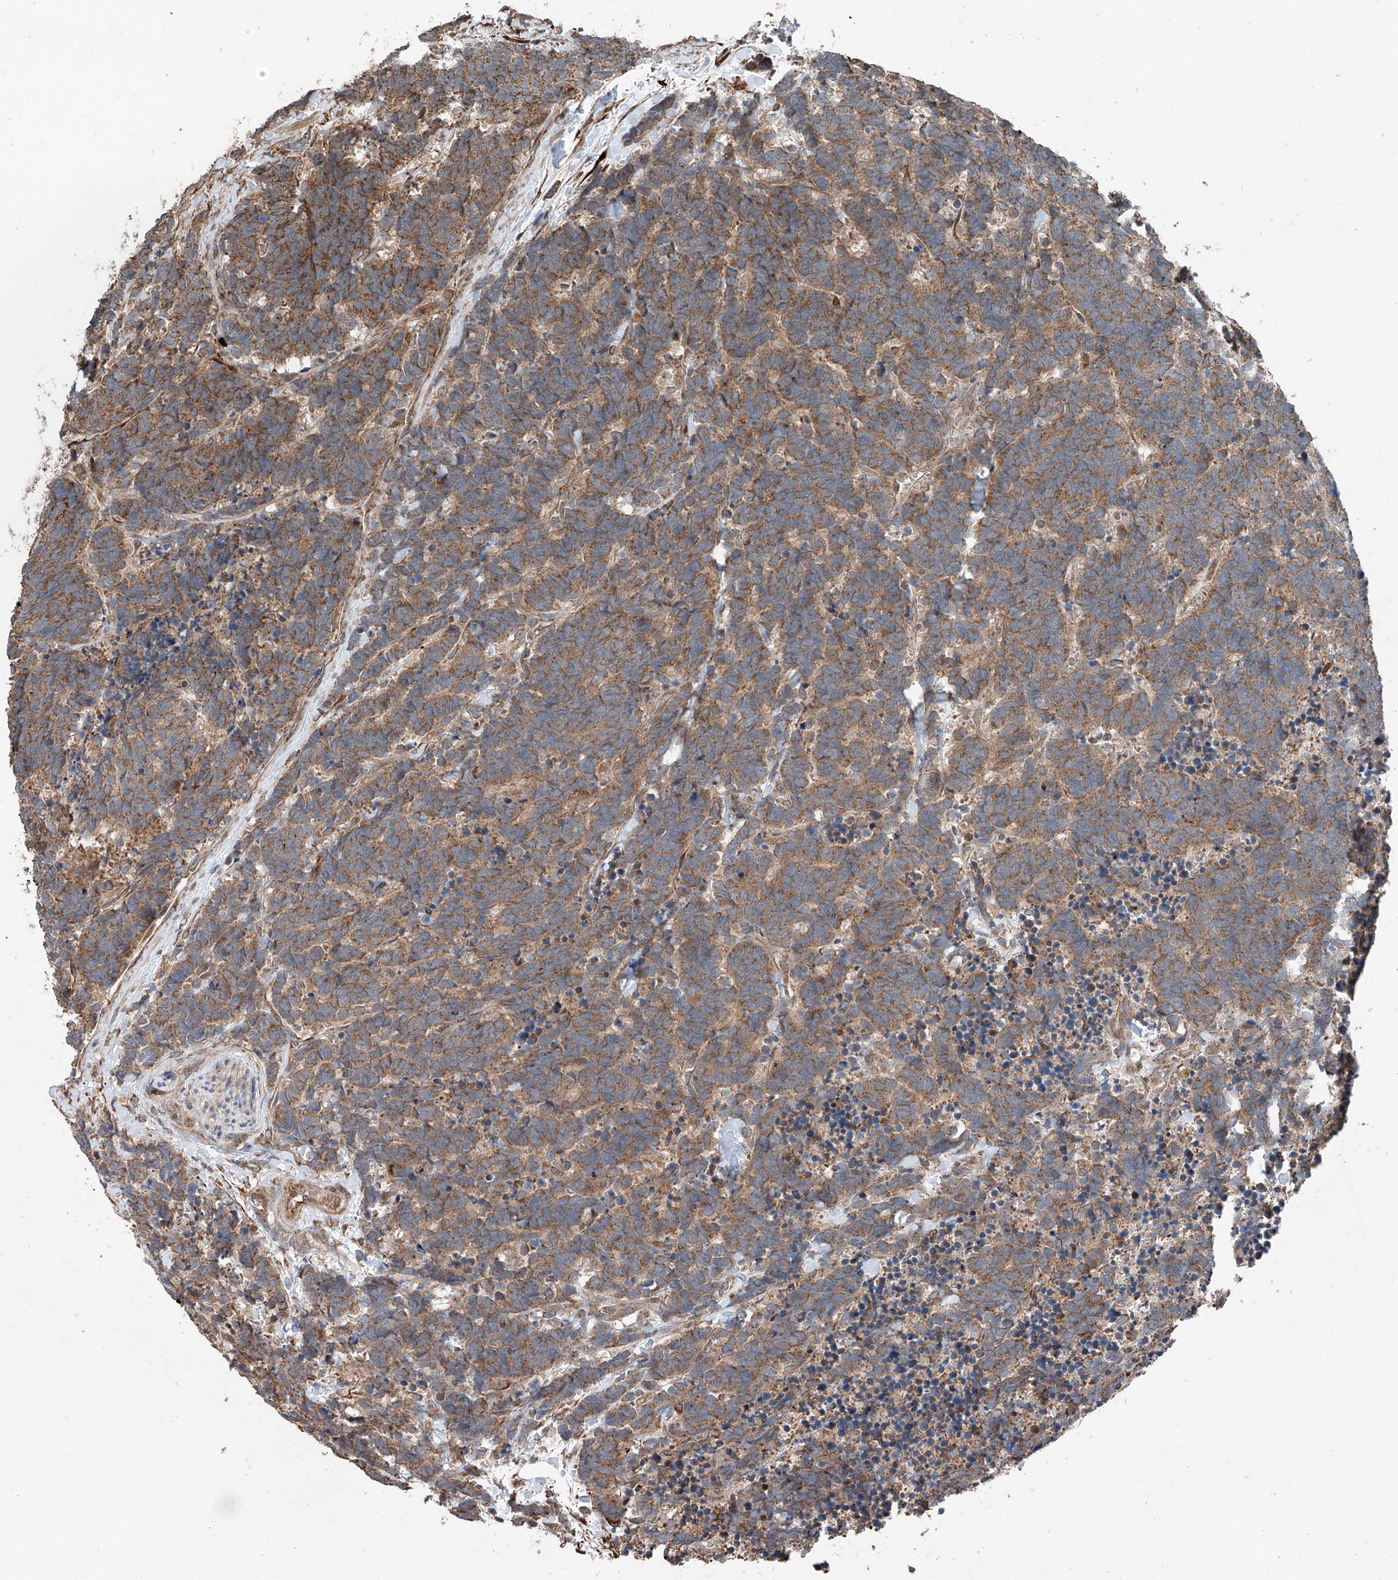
{"staining": {"intensity": "moderate", "quantity": ">75%", "location": "cytoplasmic/membranous"}, "tissue": "carcinoid", "cell_type": "Tumor cells", "image_type": "cancer", "snomed": [{"axis": "morphology", "description": "Carcinoma, NOS"}, {"axis": "morphology", "description": "Carcinoid, malignant, NOS"}, {"axis": "topography", "description": "Urinary bladder"}], "caption": "Immunohistochemistry (DAB) staining of carcinoid reveals moderate cytoplasmic/membranous protein expression in about >75% of tumor cells. Nuclei are stained in blue.", "gene": "AP4B1", "patient": {"sex": "male", "age": 57}}